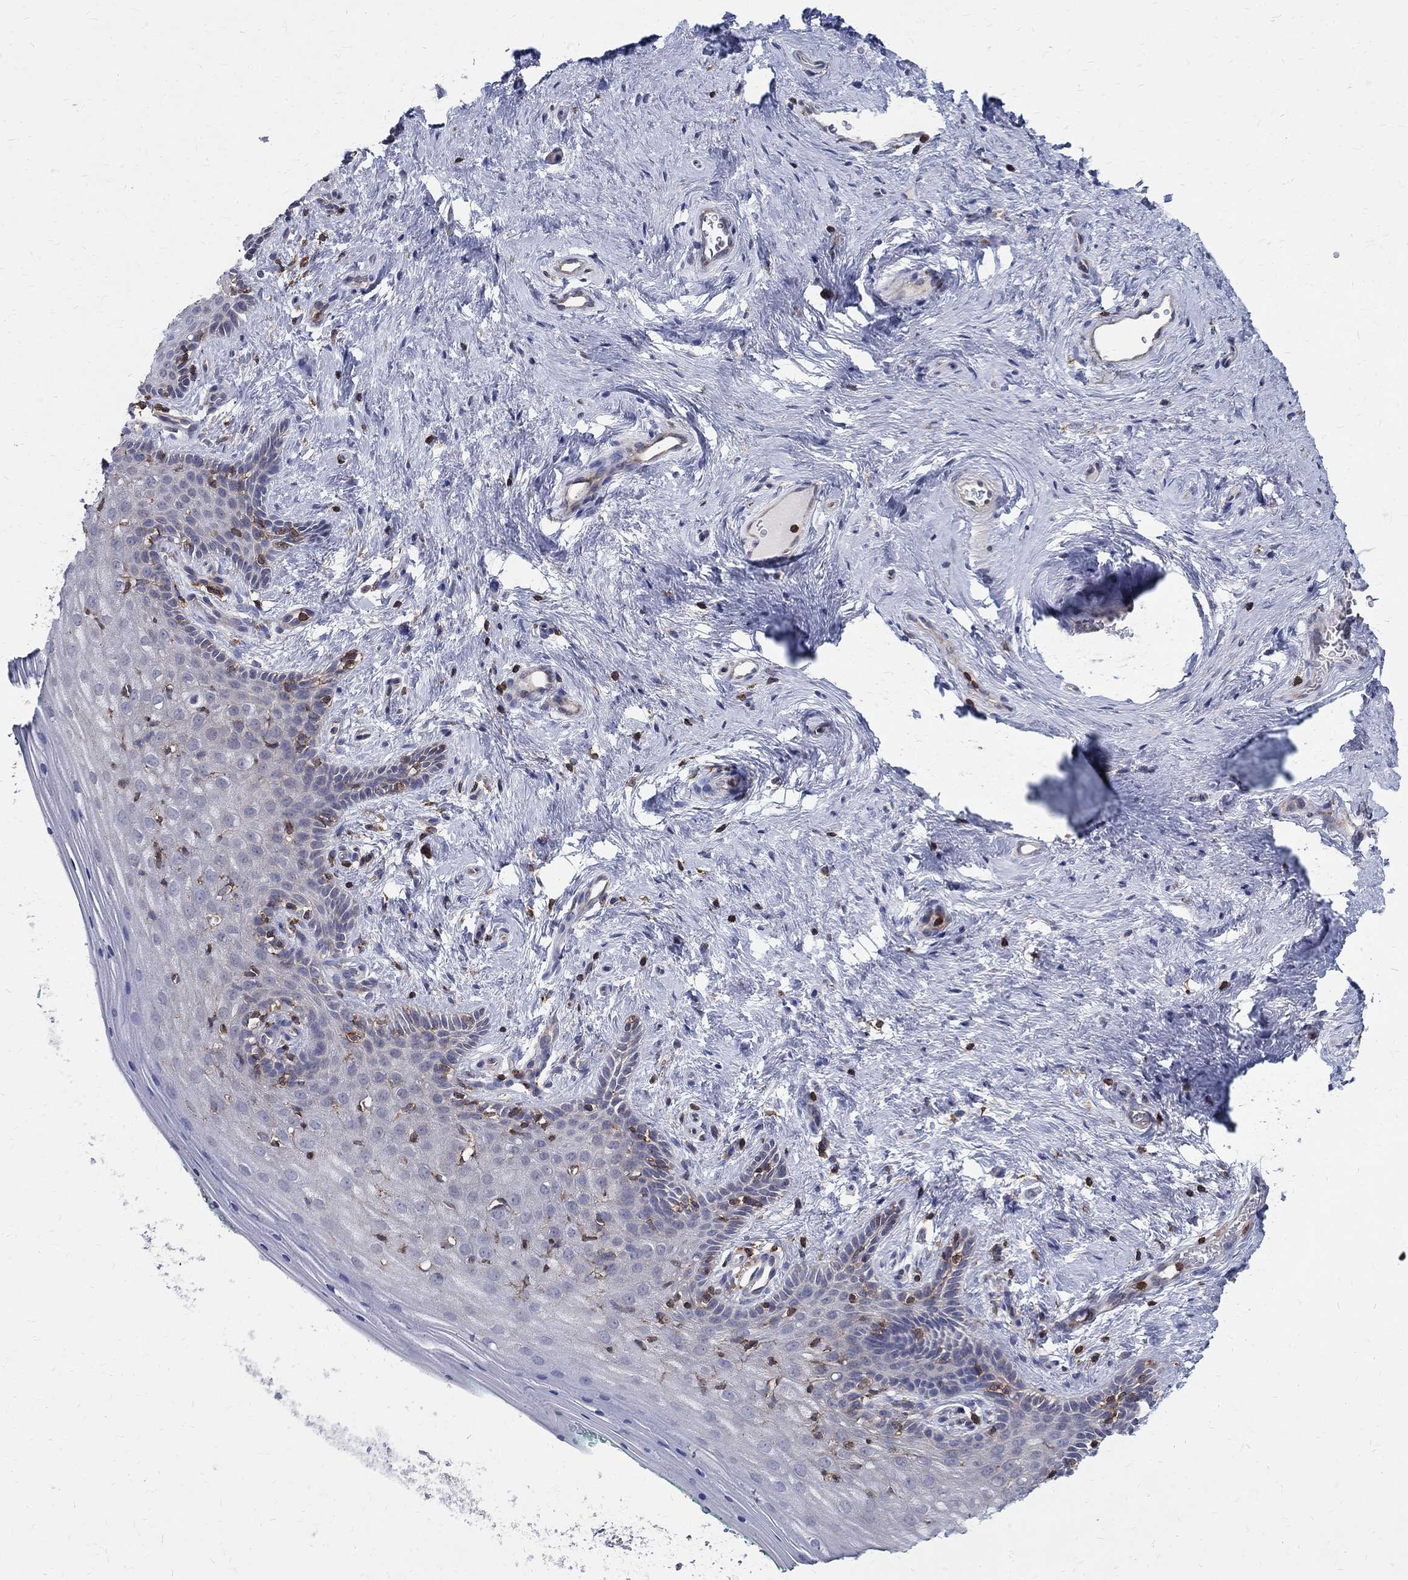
{"staining": {"intensity": "negative", "quantity": "none", "location": "none"}, "tissue": "vagina", "cell_type": "Squamous epithelial cells", "image_type": "normal", "snomed": [{"axis": "morphology", "description": "Normal tissue, NOS"}, {"axis": "topography", "description": "Vagina"}], "caption": "Immunohistochemistry of normal vagina reveals no staining in squamous epithelial cells. (Immunohistochemistry (ihc), brightfield microscopy, high magnification).", "gene": "AGAP2", "patient": {"sex": "female", "age": 45}}